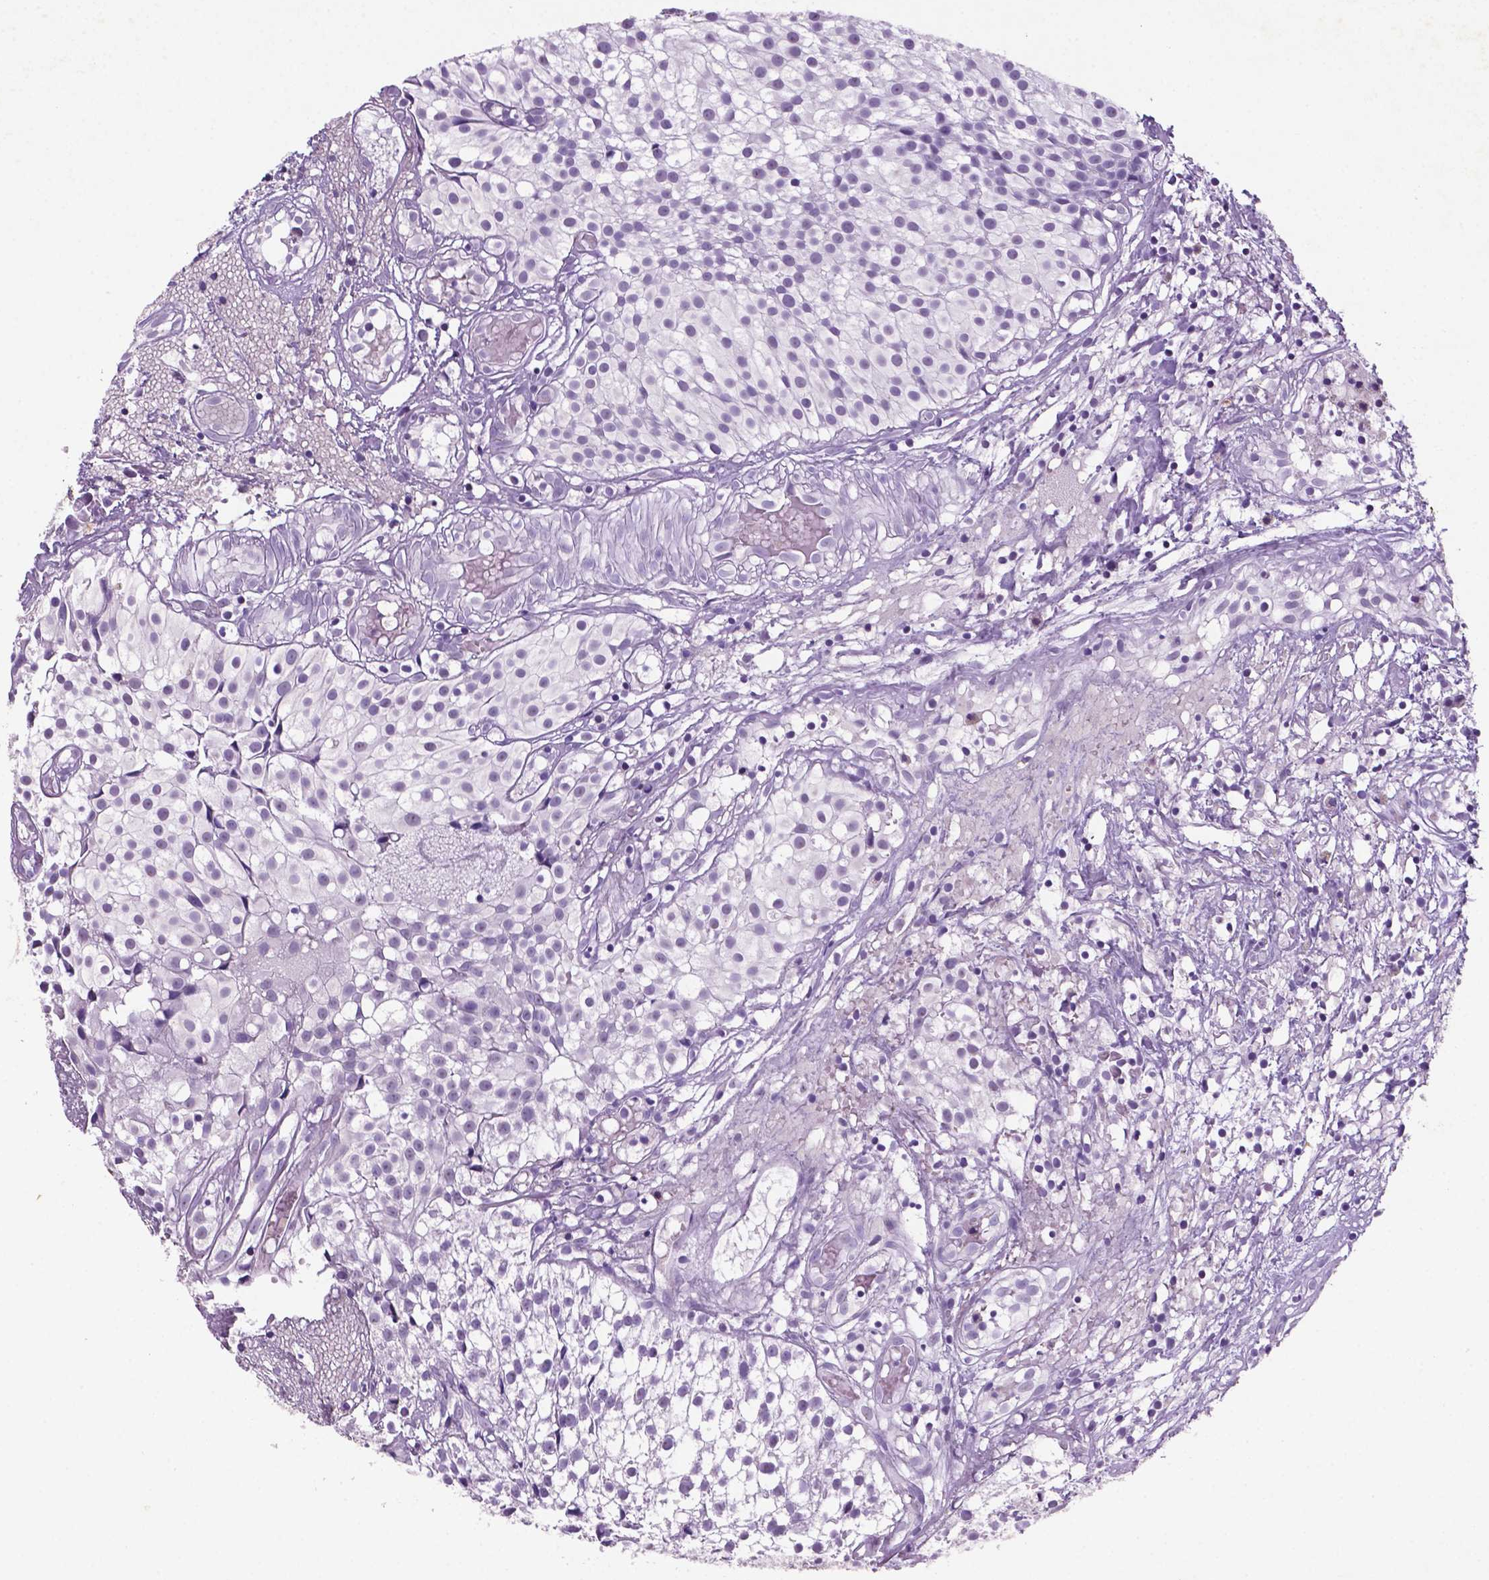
{"staining": {"intensity": "negative", "quantity": "none", "location": "none"}, "tissue": "urothelial cancer", "cell_type": "Tumor cells", "image_type": "cancer", "snomed": [{"axis": "morphology", "description": "Urothelial carcinoma, Low grade"}, {"axis": "topography", "description": "Urinary bladder"}], "caption": "High power microscopy micrograph of an IHC image of urothelial cancer, revealing no significant staining in tumor cells. The staining is performed using DAB brown chromogen with nuclei counter-stained in using hematoxylin.", "gene": "C18orf21", "patient": {"sex": "male", "age": 79}}